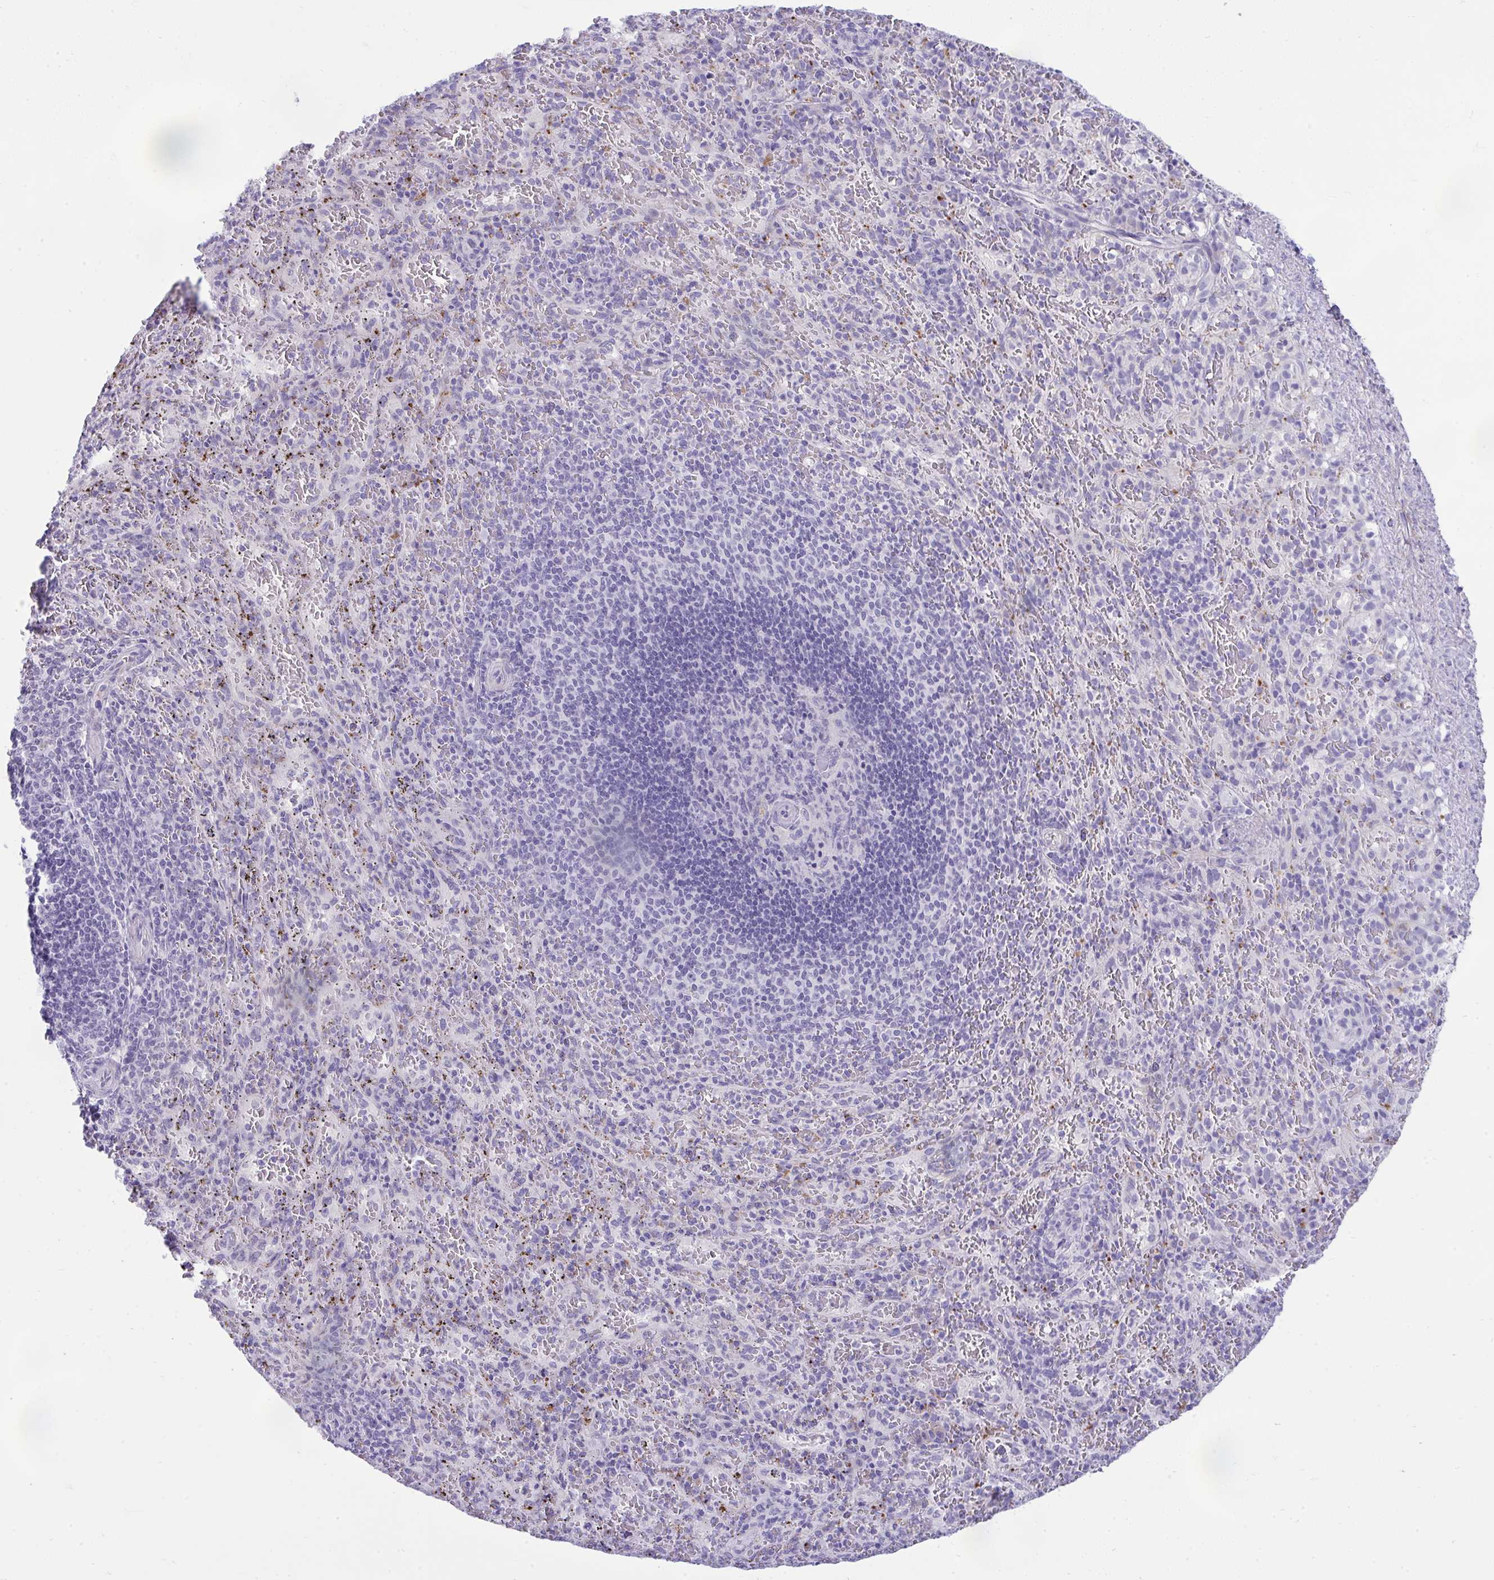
{"staining": {"intensity": "negative", "quantity": "none", "location": "none"}, "tissue": "spleen", "cell_type": "Cells in red pulp", "image_type": "normal", "snomed": [{"axis": "morphology", "description": "Normal tissue, NOS"}, {"axis": "topography", "description": "Spleen"}], "caption": "Protein analysis of normal spleen demonstrates no significant expression in cells in red pulp.", "gene": "PIGZ", "patient": {"sex": "male", "age": 57}}